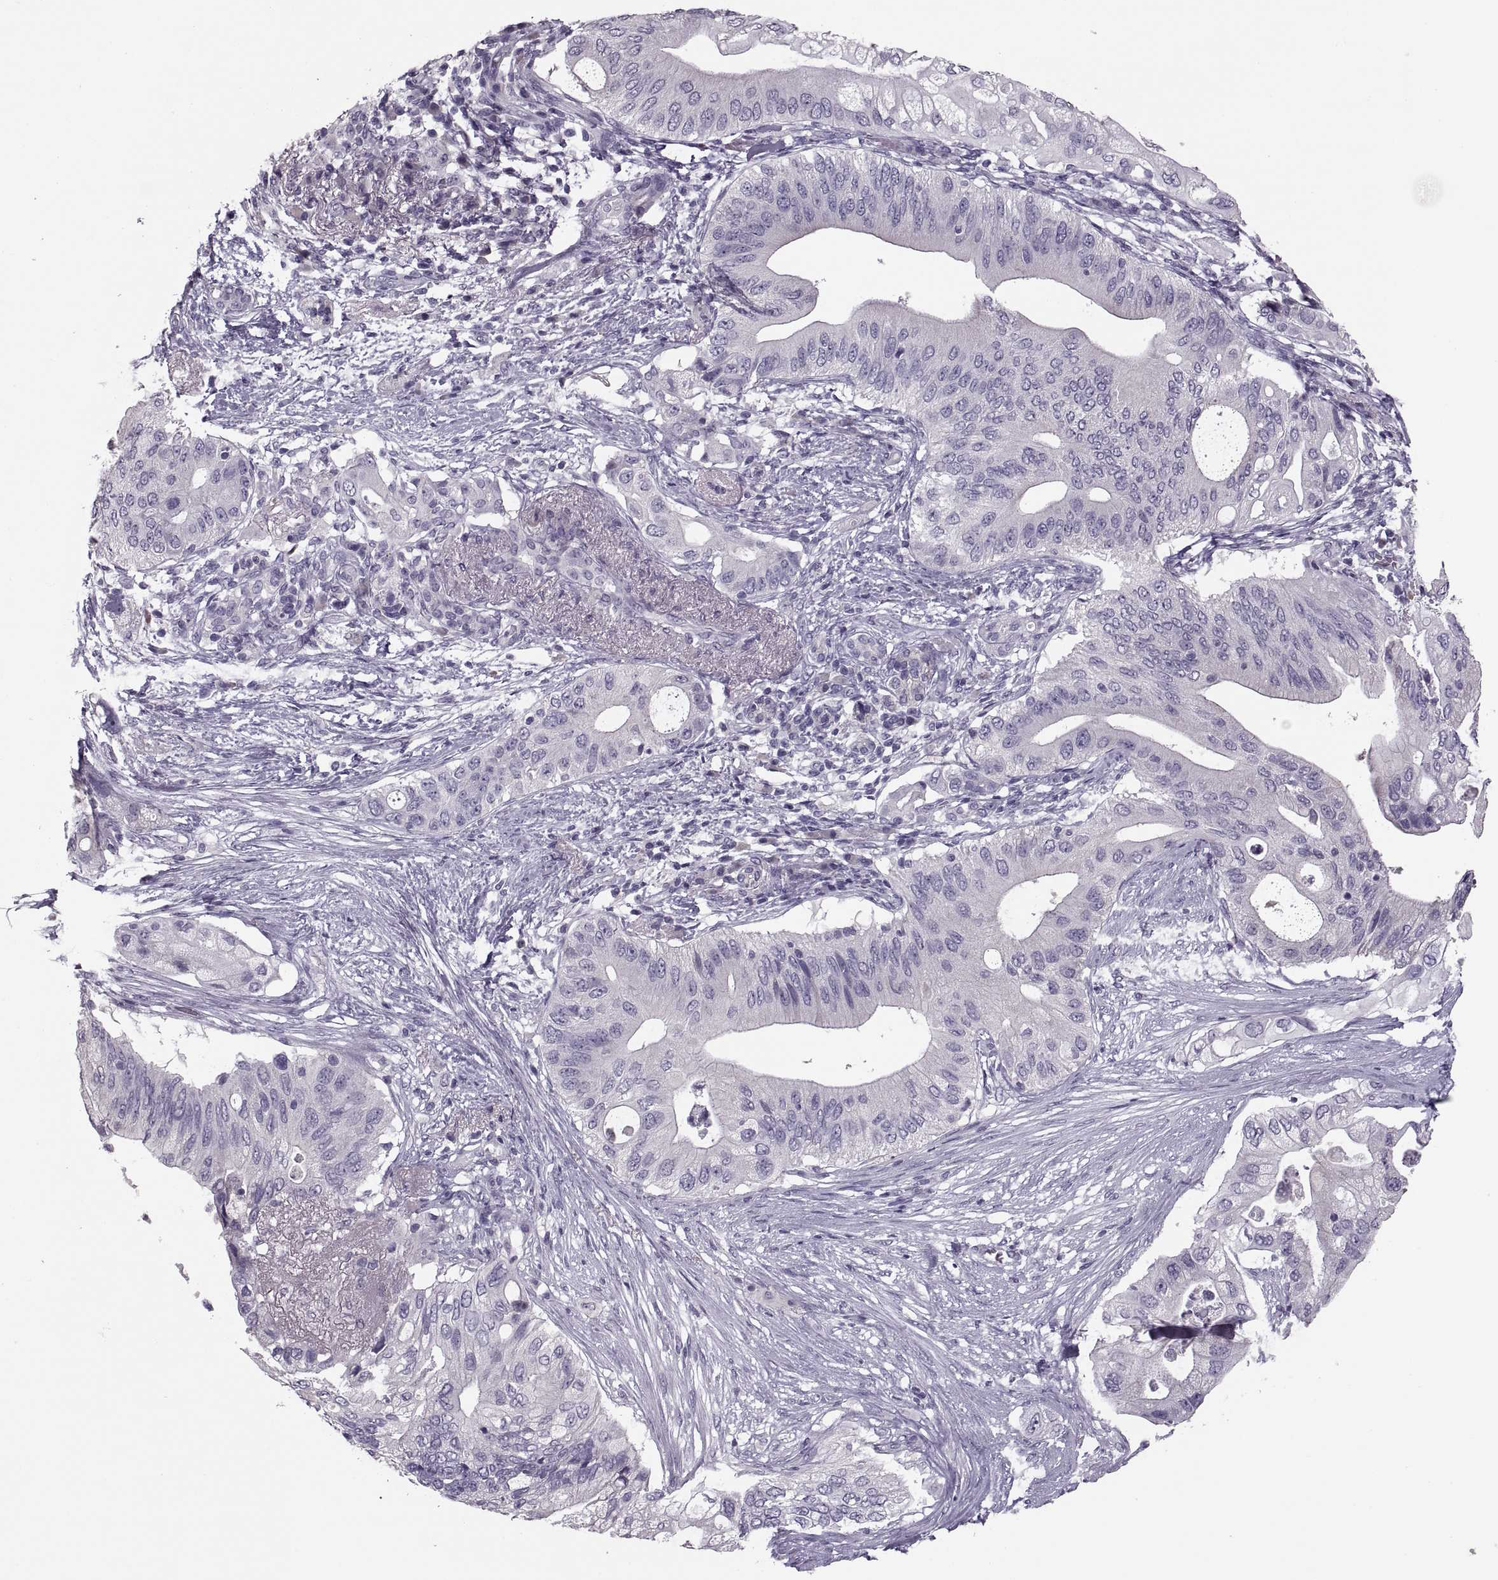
{"staining": {"intensity": "negative", "quantity": "none", "location": "none"}, "tissue": "pancreatic cancer", "cell_type": "Tumor cells", "image_type": "cancer", "snomed": [{"axis": "morphology", "description": "Adenocarcinoma, NOS"}, {"axis": "topography", "description": "Pancreas"}], "caption": "Adenocarcinoma (pancreatic) was stained to show a protein in brown. There is no significant expression in tumor cells.", "gene": "PRSS54", "patient": {"sex": "female", "age": 72}}